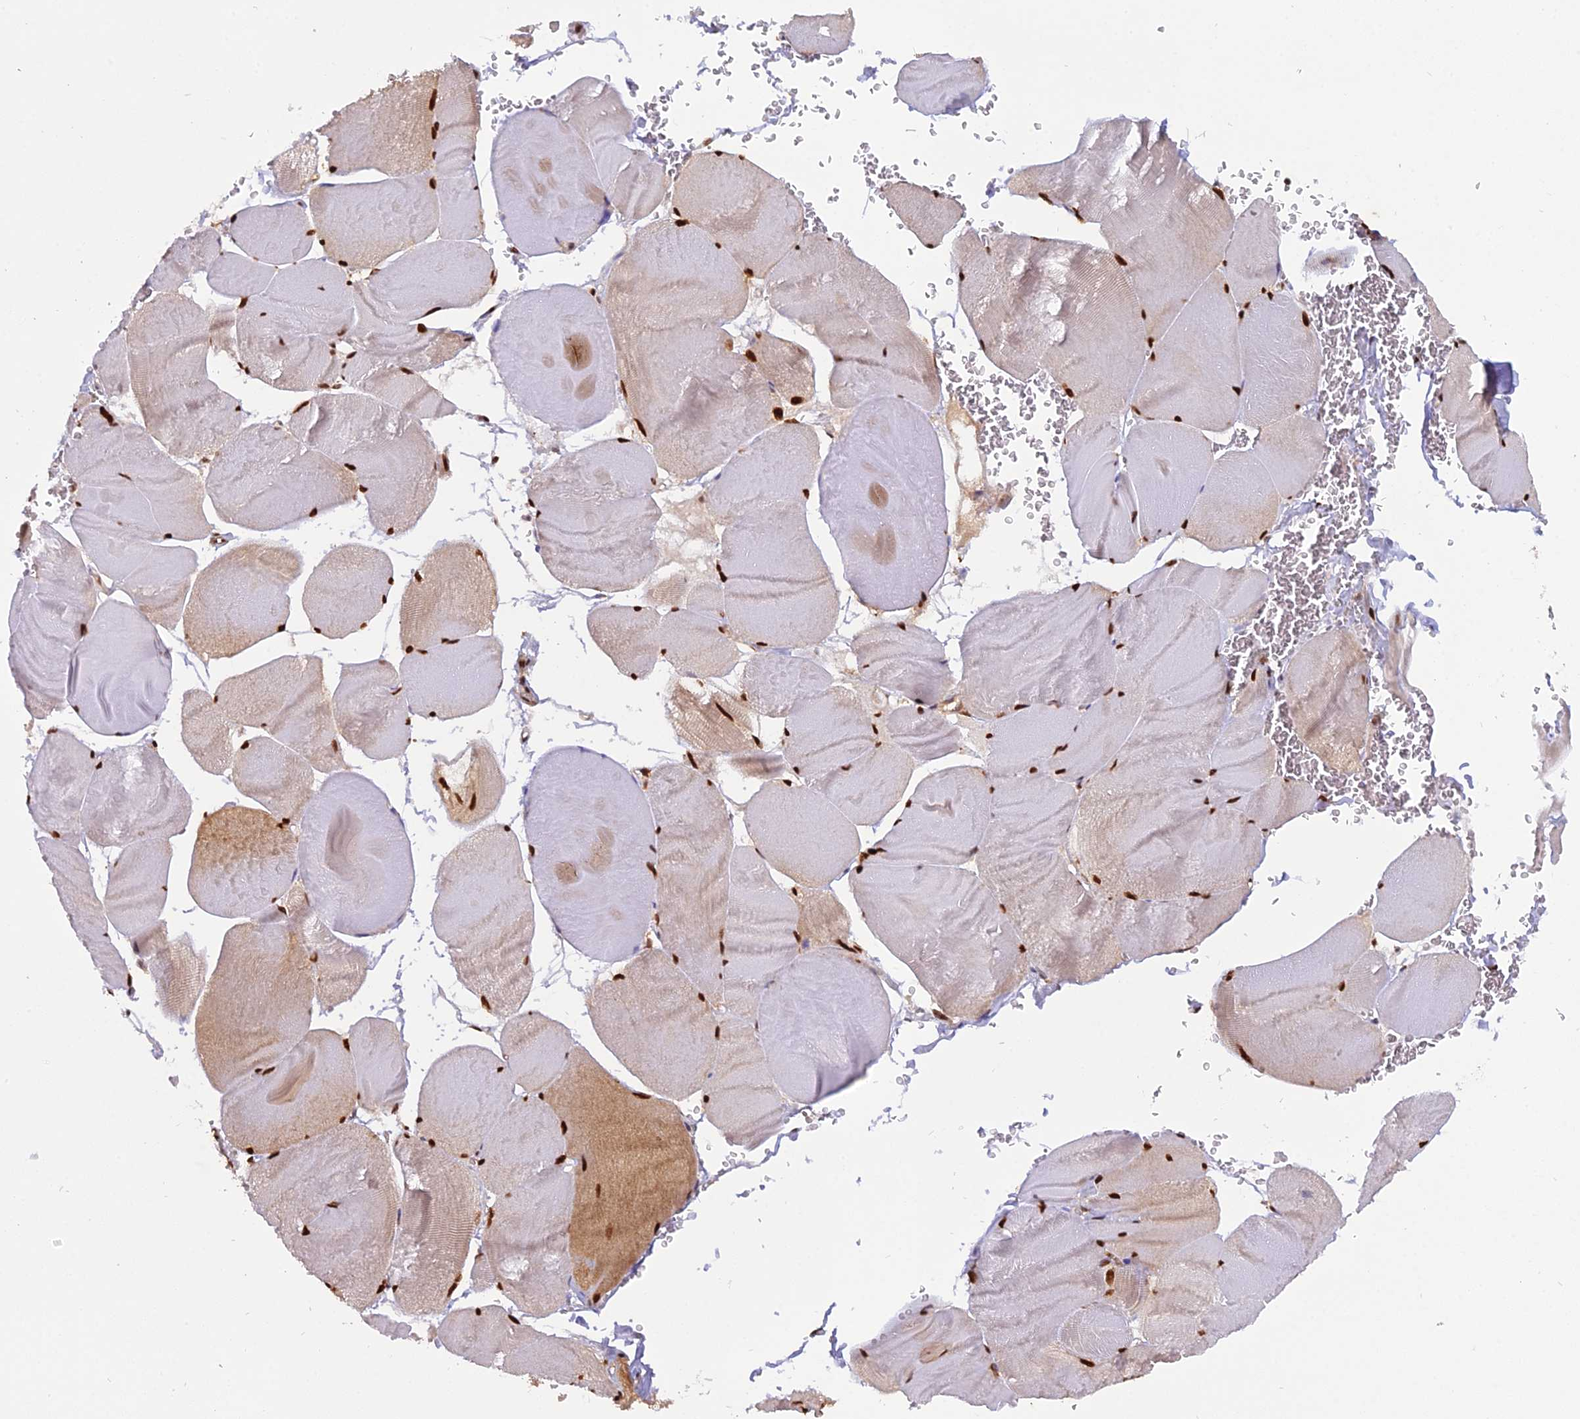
{"staining": {"intensity": "strong", "quantity": ">75%", "location": "nuclear"}, "tissue": "skeletal muscle", "cell_type": "Myocytes", "image_type": "normal", "snomed": [{"axis": "morphology", "description": "Normal tissue, NOS"}, {"axis": "morphology", "description": "Basal cell carcinoma"}, {"axis": "topography", "description": "Skeletal muscle"}], "caption": "Immunohistochemistry (IHC) histopathology image of unremarkable skeletal muscle: human skeletal muscle stained using immunohistochemistry displays high levels of strong protein expression localized specifically in the nuclear of myocytes, appearing as a nuclear brown color.", "gene": "NPEPL1", "patient": {"sex": "female", "age": 64}}